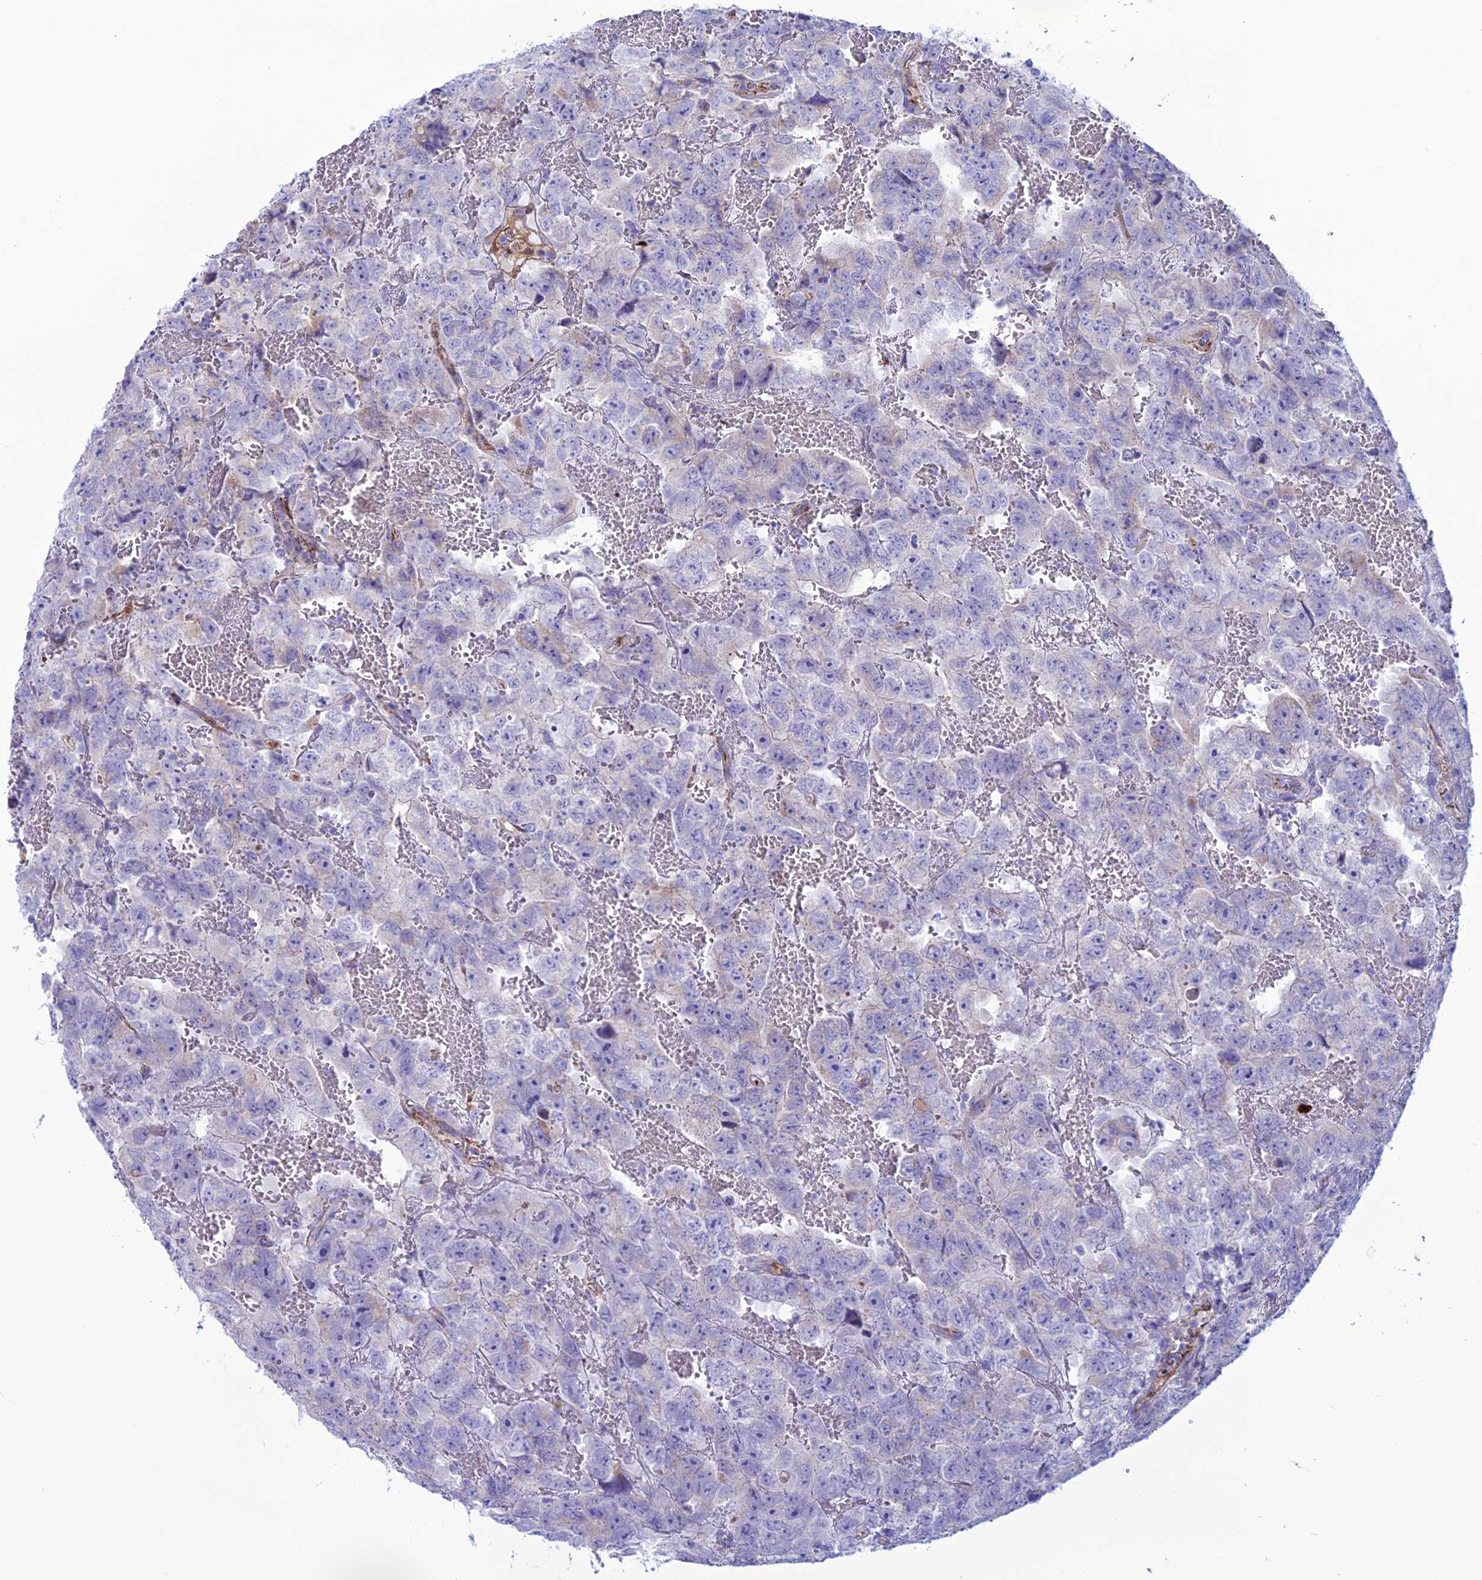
{"staining": {"intensity": "weak", "quantity": "<25%", "location": "cytoplasmic/membranous"}, "tissue": "testis cancer", "cell_type": "Tumor cells", "image_type": "cancer", "snomed": [{"axis": "morphology", "description": "Carcinoma, Embryonal, NOS"}, {"axis": "topography", "description": "Testis"}], "caption": "High magnification brightfield microscopy of embryonal carcinoma (testis) stained with DAB (brown) and counterstained with hematoxylin (blue): tumor cells show no significant expression. (Stains: DAB immunohistochemistry with hematoxylin counter stain, Microscopy: brightfield microscopy at high magnification).", "gene": "CDC42EP5", "patient": {"sex": "male", "age": 45}}